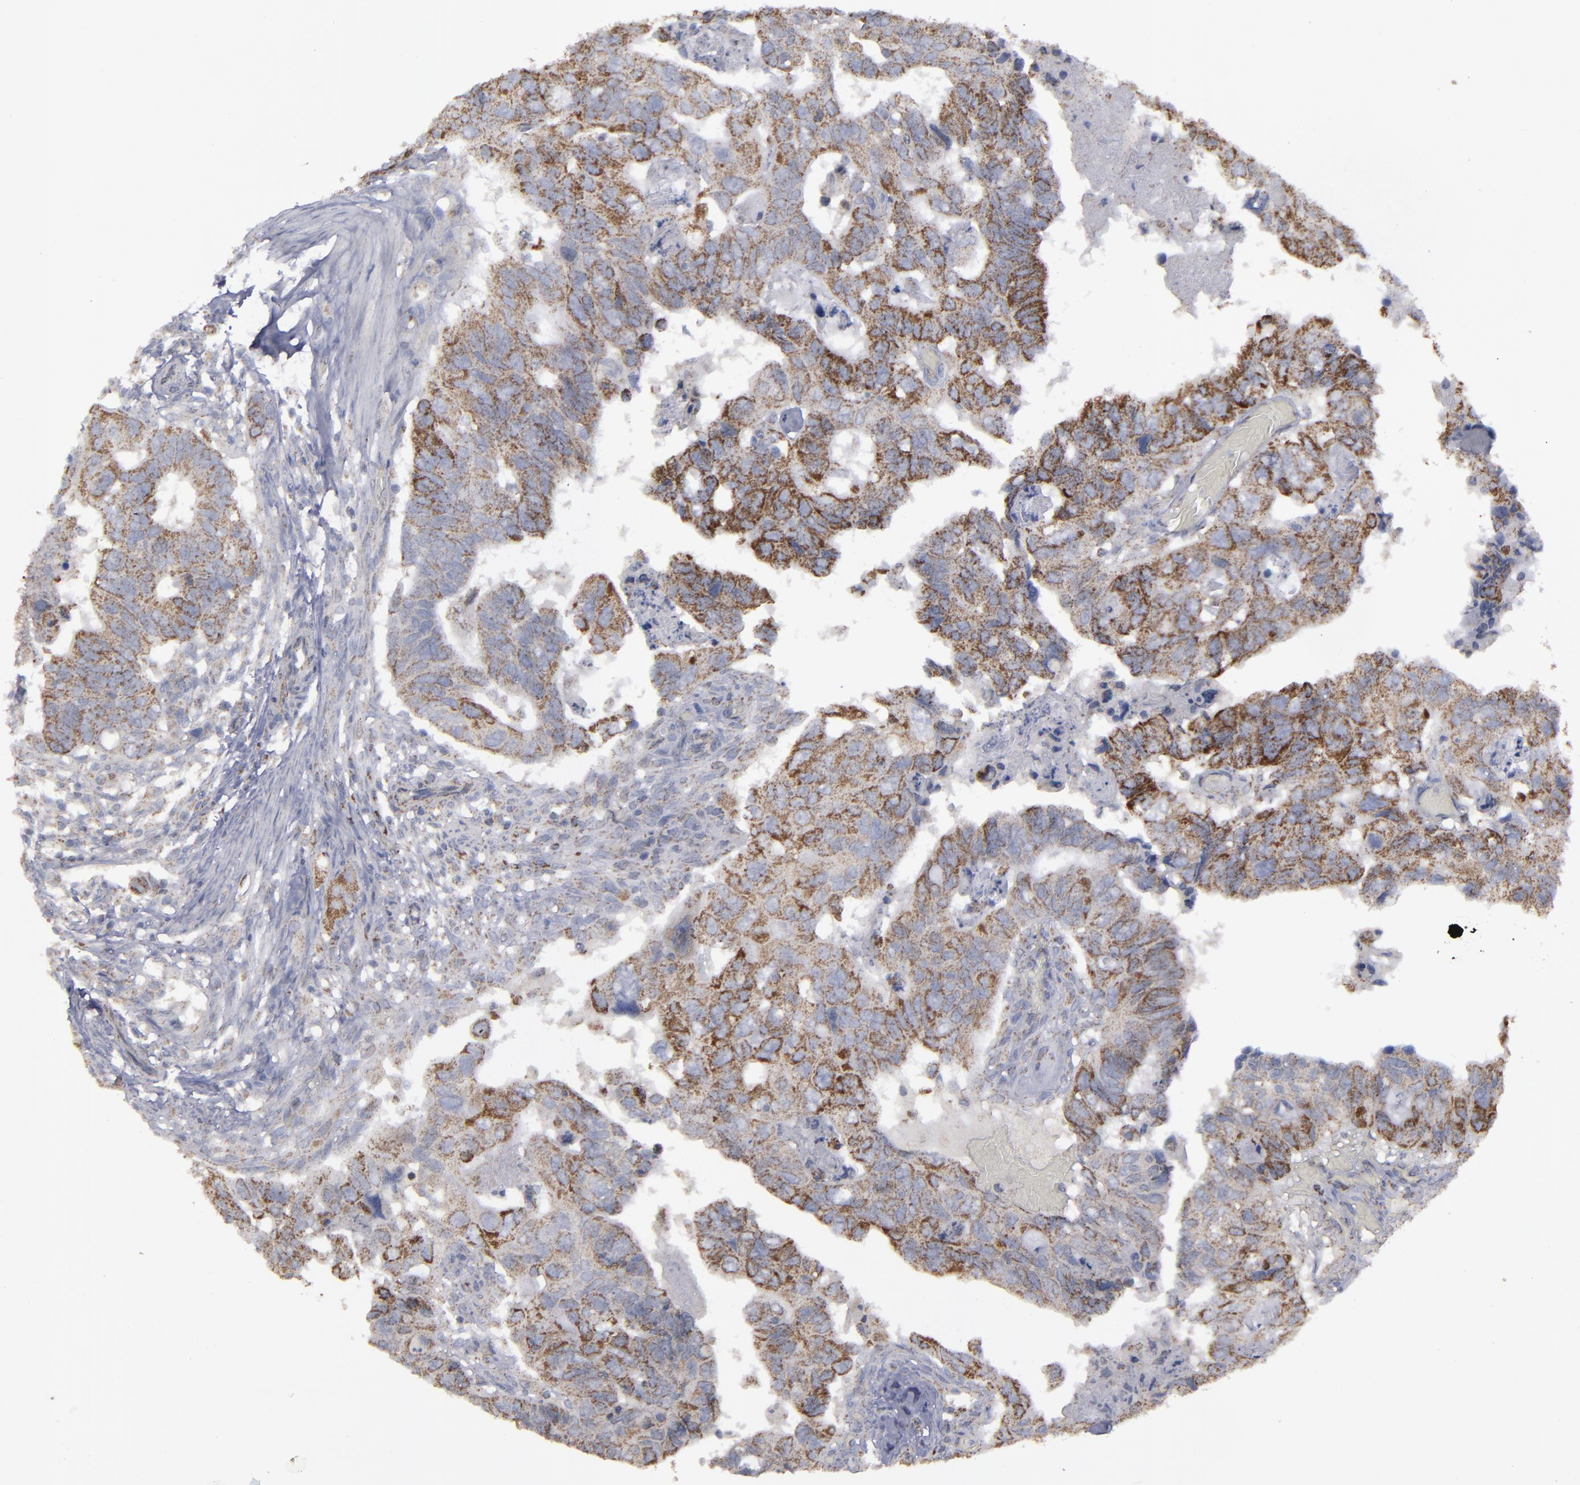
{"staining": {"intensity": "strong", "quantity": ">75%", "location": "cytoplasmic/membranous"}, "tissue": "colorectal cancer", "cell_type": "Tumor cells", "image_type": "cancer", "snomed": [{"axis": "morphology", "description": "Adenocarcinoma, NOS"}, {"axis": "topography", "description": "Rectum"}], "caption": "Tumor cells demonstrate strong cytoplasmic/membranous positivity in approximately >75% of cells in colorectal cancer. (Brightfield microscopy of DAB IHC at high magnification).", "gene": "MYOM2", "patient": {"sex": "male", "age": 53}}